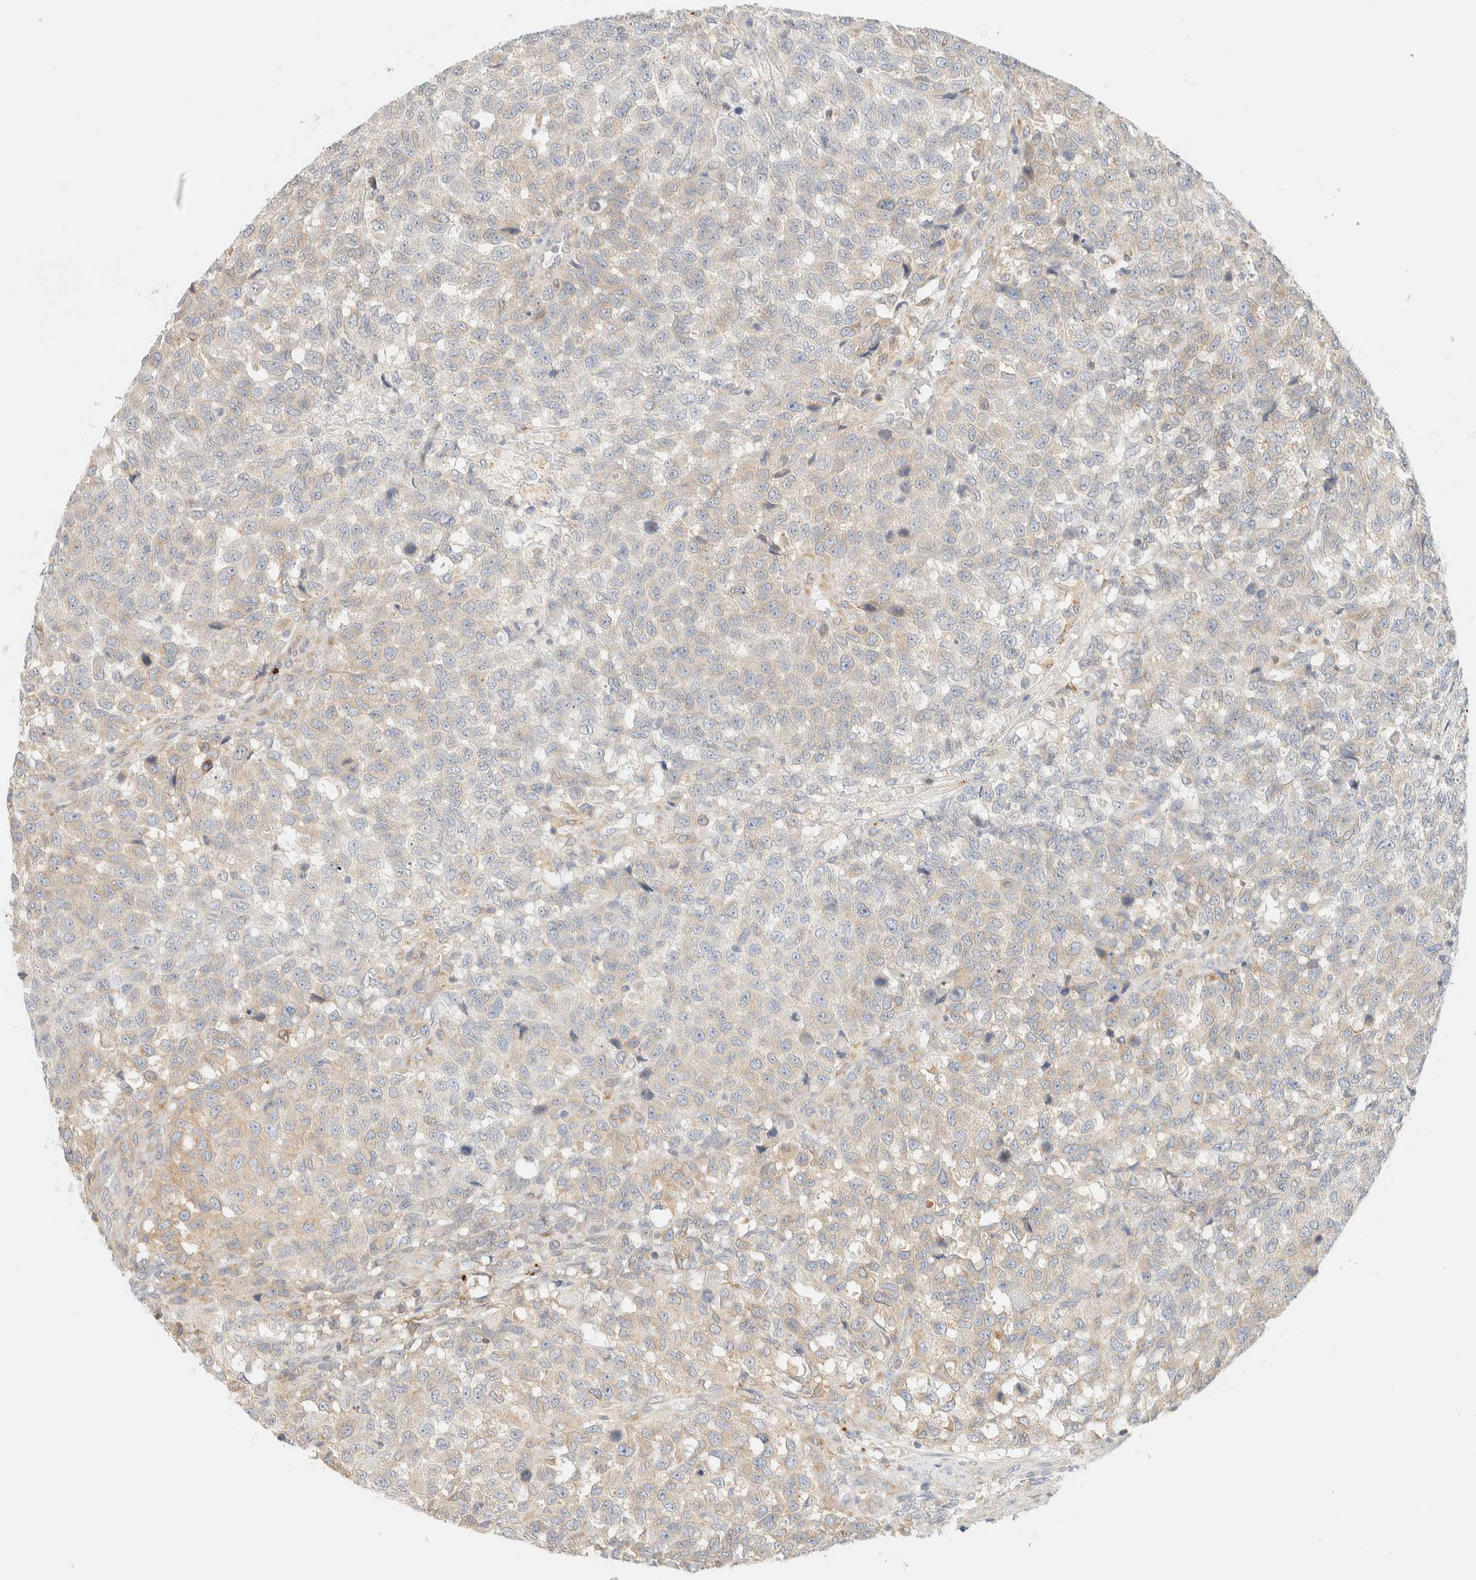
{"staining": {"intensity": "weak", "quantity": "25%-75%", "location": "cytoplasmic/membranous"}, "tissue": "testis cancer", "cell_type": "Tumor cells", "image_type": "cancer", "snomed": [{"axis": "morphology", "description": "Seminoma, NOS"}, {"axis": "topography", "description": "Testis"}], "caption": "Immunohistochemical staining of human seminoma (testis) reveals low levels of weak cytoplasmic/membranous protein expression in approximately 25%-75% of tumor cells. The staining was performed using DAB, with brown indicating positive protein expression. Nuclei are stained blue with hematoxylin.", "gene": "NT5C", "patient": {"sex": "male", "age": 59}}